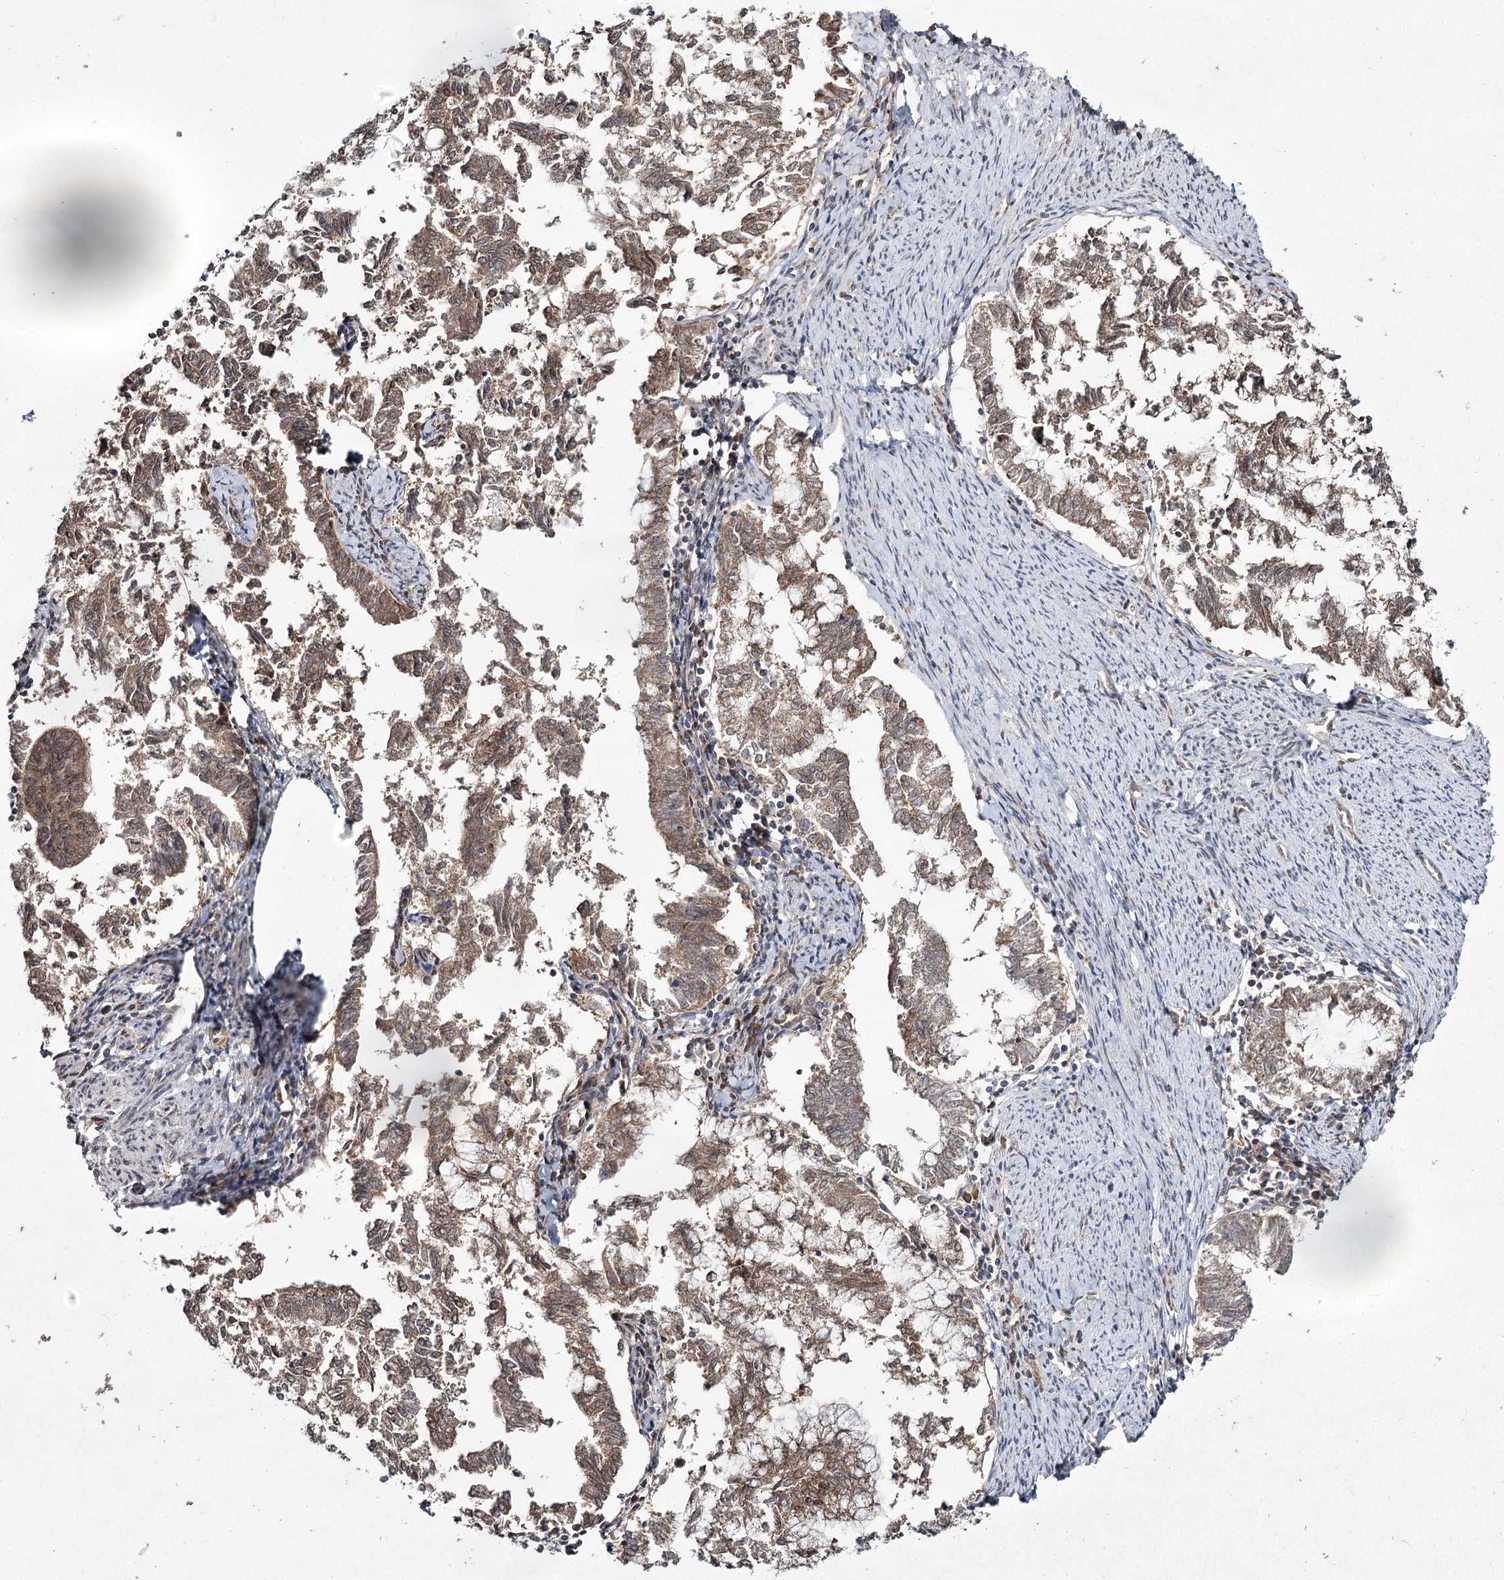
{"staining": {"intensity": "weak", "quantity": ">75%", "location": "cytoplasmic/membranous"}, "tissue": "endometrial cancer", "cell_type": "Tumor cells", "image_type": "cancer", "snomed": [{"axis": "morphology", "description": "Adenocarcinoma, NOS"}, {"axis": "topography", "description": "Endometrium"}], "caption": "A low amount of weak cytoplasmic/membranous expression is appreciated in approximately >75% of tumor cells in endometrial cancer (adenocarcinoma) tissue.", "gene": "TRNT1", "patient": {"sex": "female", "age": 79}}